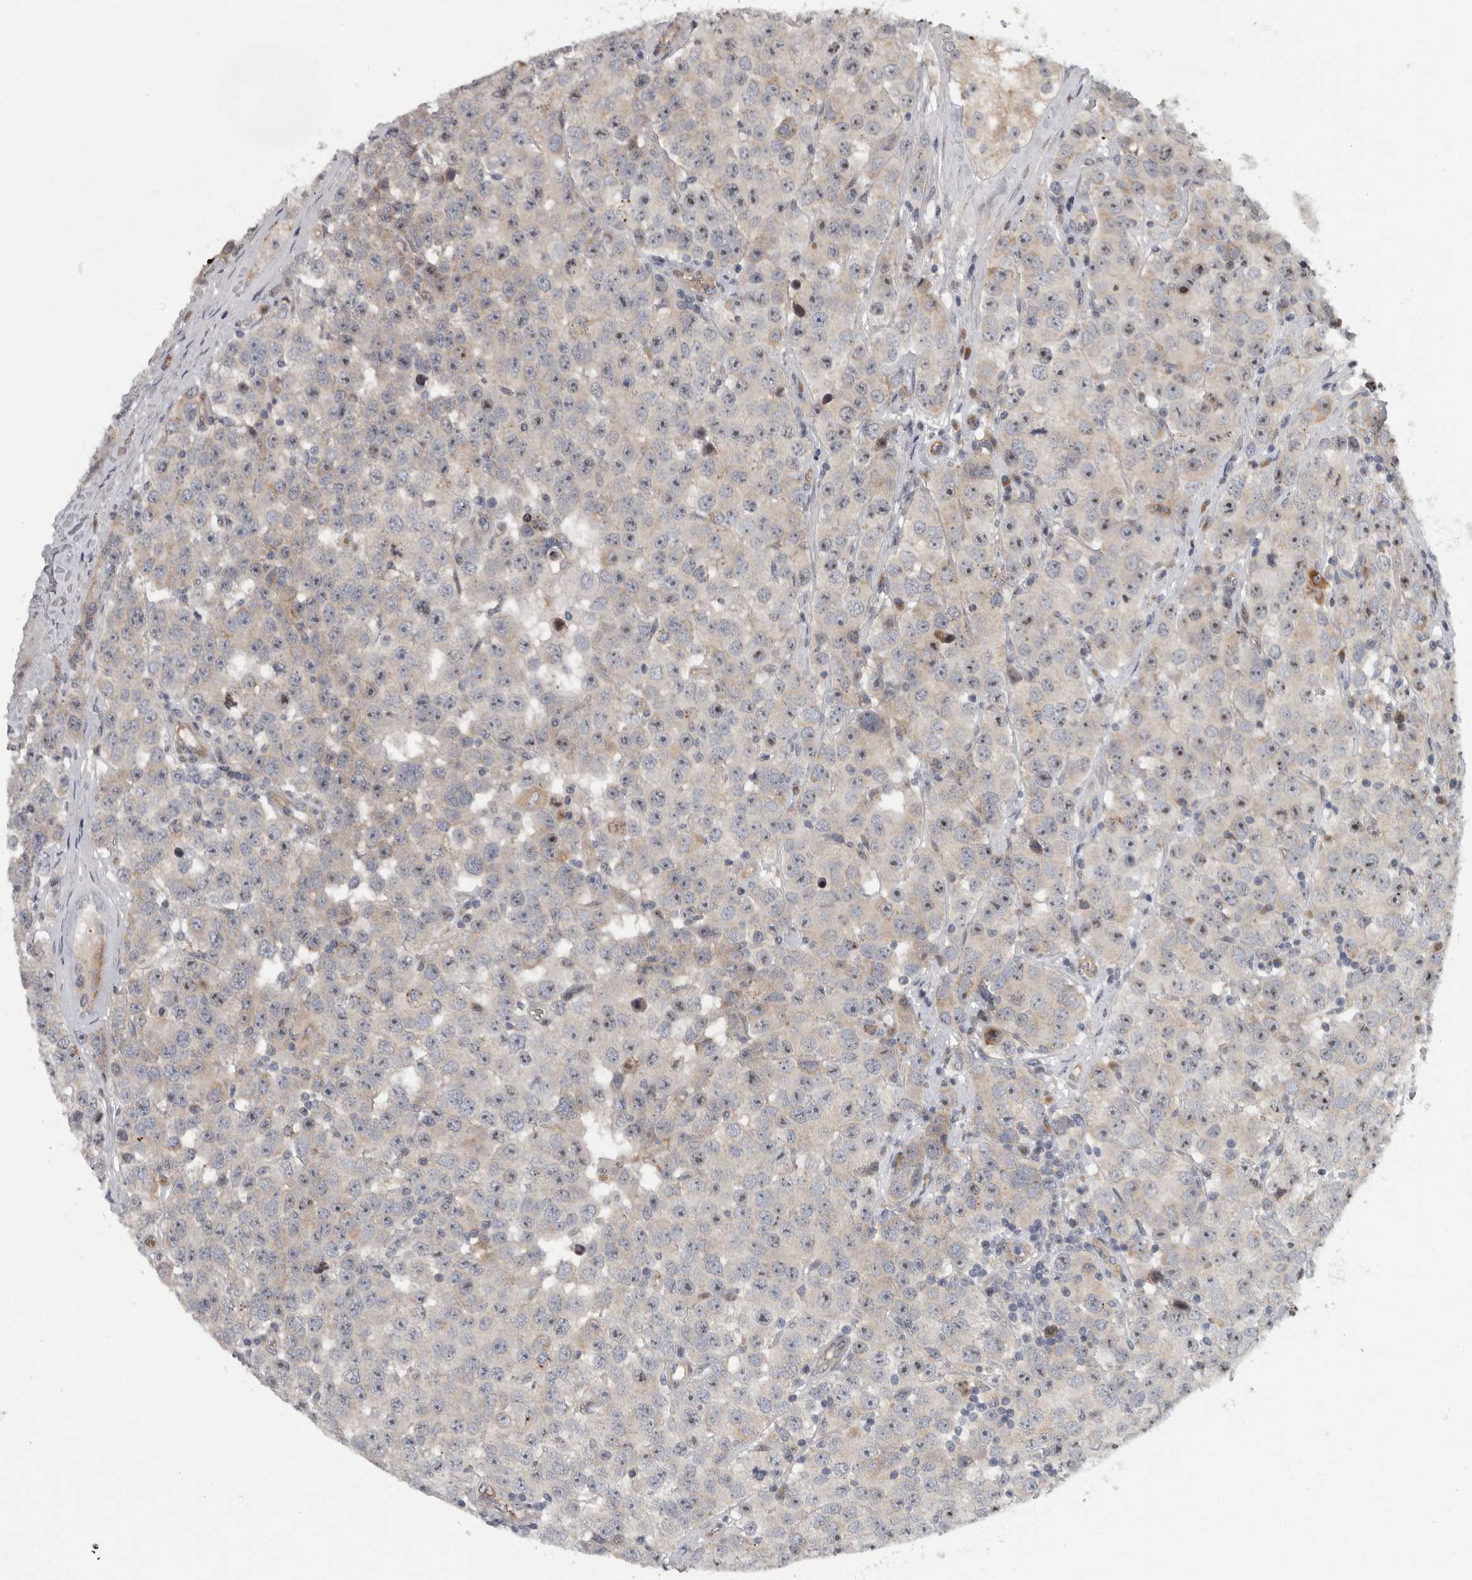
{"staining": {"intensity": "weak", "quantity": "<25%", "location": "cytoplasmic/membranous"}, "tissue": "testis cancer", "cell_type": "Tumor cells", "image_type": "cancer", "snomed": [{"axis": "morphology", "description": "Seminoma, NOS"}, {"axis": "morphology", "description": "Carcinoma, Embryonal, NOS"}, {"axis": "topography", "description": "Testis"}], "caption": "Tumor cells show no significant staining in testis embryonal carcinoma. (Stains: DAB (3,3'-diaminobenzidine) IHC with hematoxylin counter stain, Microscopy: brightfield microscopy at high magnification).", "gene": "PDCD11", "patient": {"sex": "male", "age": 28}}